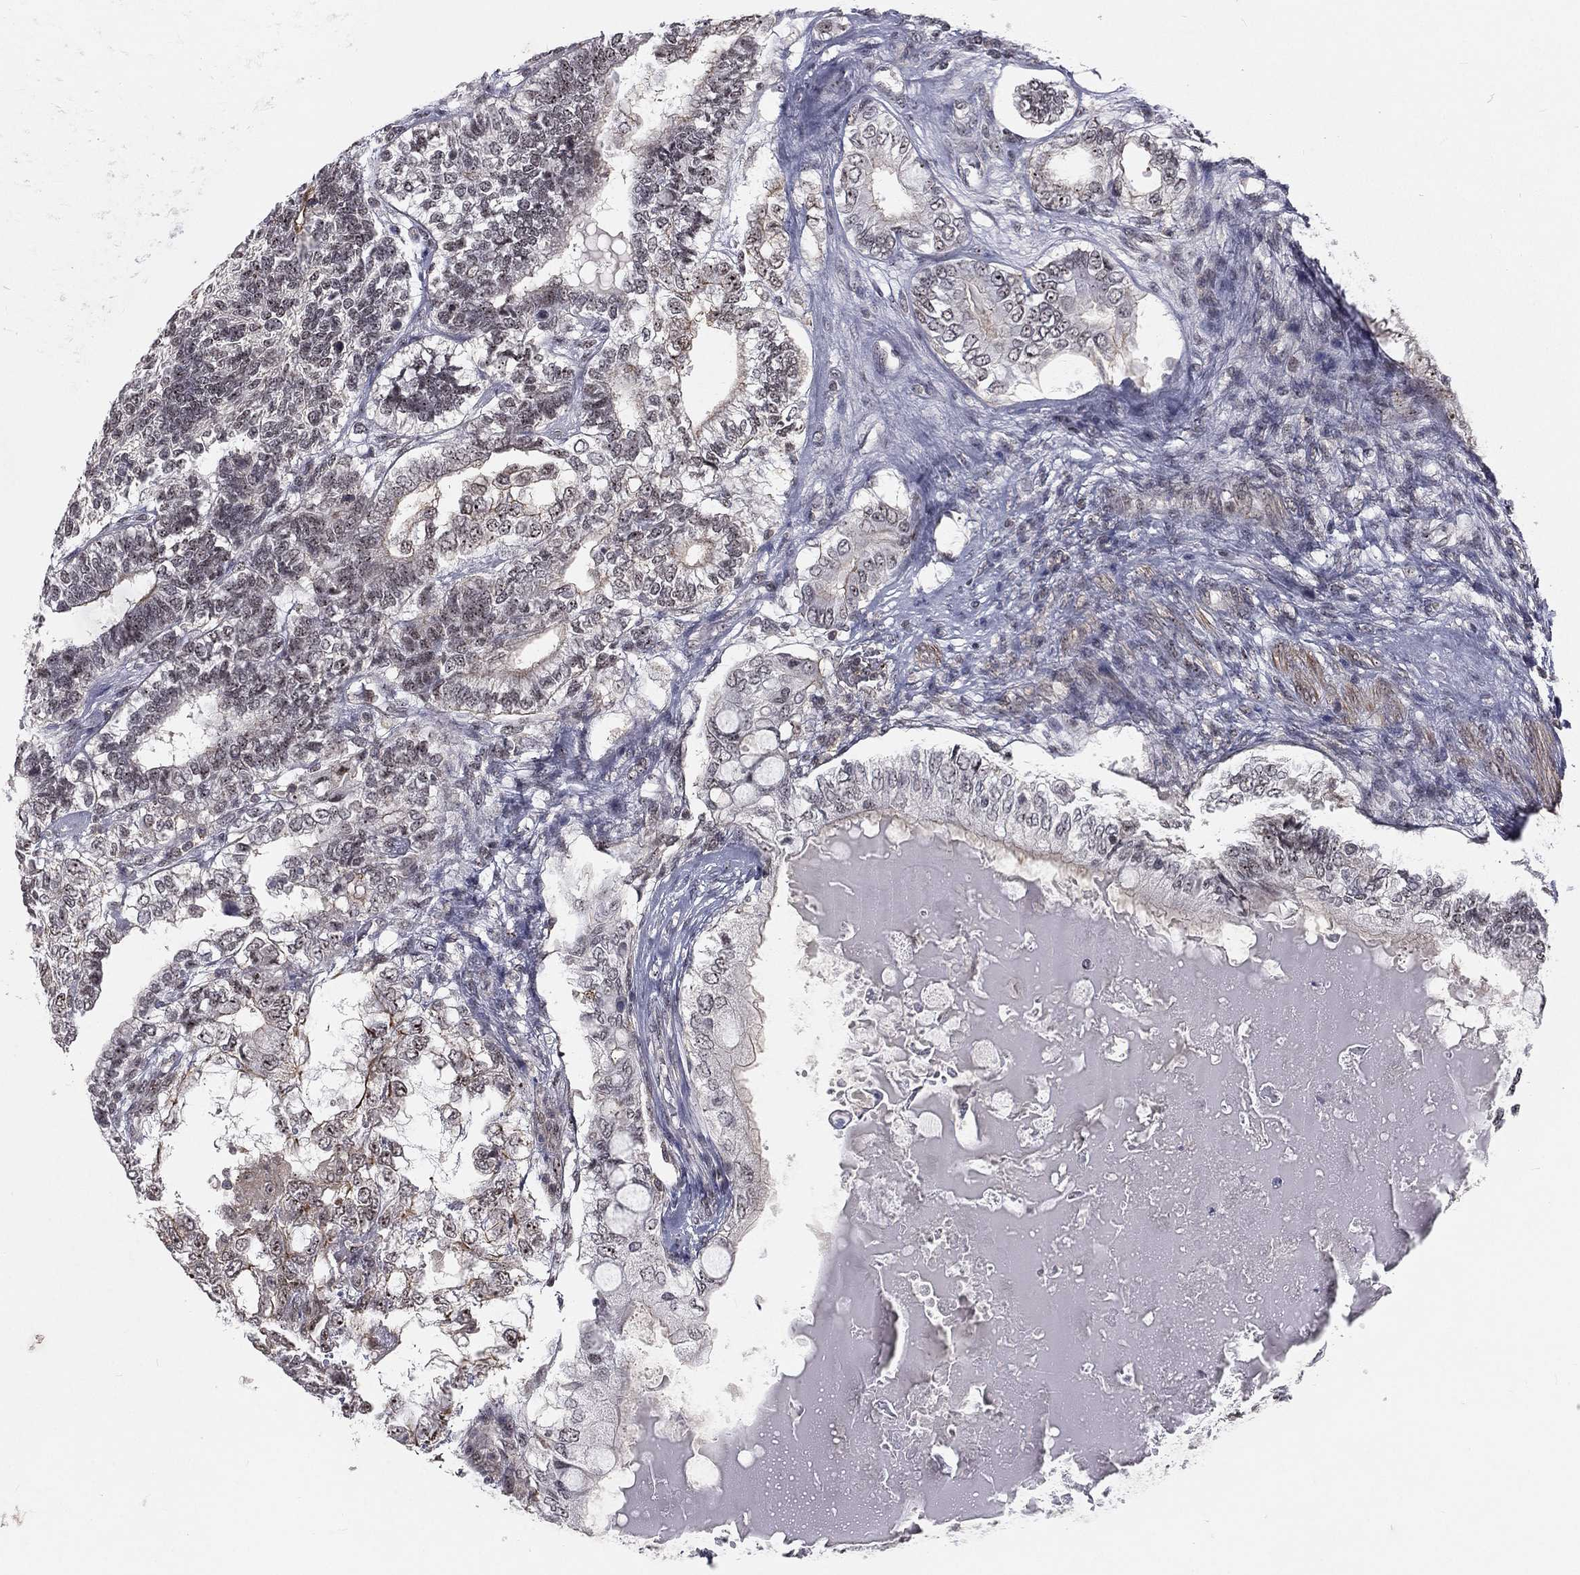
{"staining": {"intensity": "moderate", "quantity": "<25%", "location": "cytoplasmic/membranous"}, "tissue": "testis cancer", "cell_type": "Tumor cells", "image_type": "cancer", "snomed": [{"axis": "morphology", "description": "Seminoma, NOS"}, {"axis": "morphology", "description": "Carcinoma, Embryonal, NOS"}, {"axis": "topography", "description": "Testis"}], "caption": "This is an image of IHC staining of testis embryonal carcinoma, which shows moderate staining in the cytoplasmic/membranous of tumor cells.", "gene": "MORC2", "patient": {"sex": "male", "age": 41}}